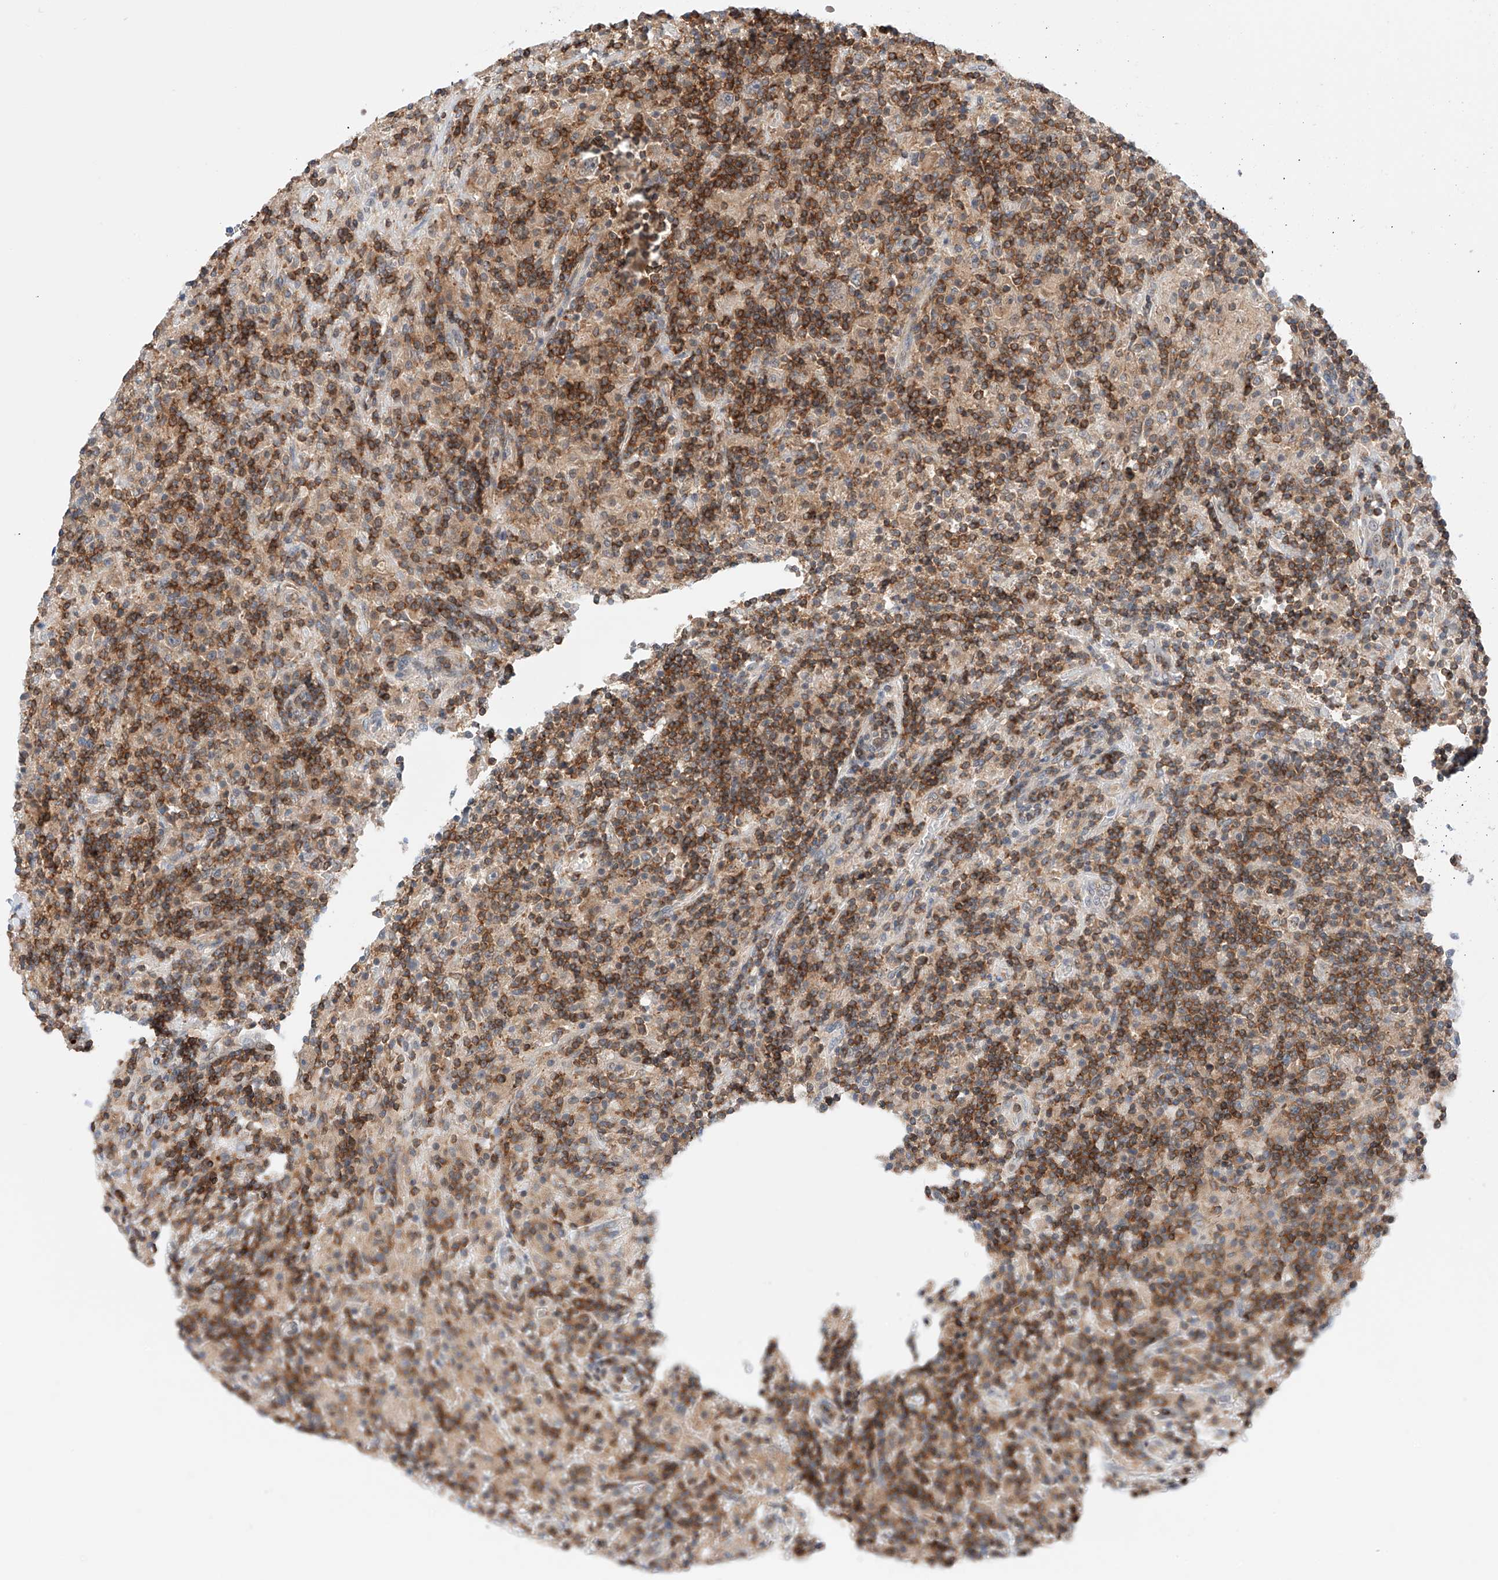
{"staining": {"intensity": "weak", "quantity": "25%-75%", "location": "cytoplasmic/membranous"}, "tissue": "lymphoma", "cell_type": "Tumor cells", "image_type": "cancer", "snomed": [{"axis": "morphology", "description": "Hodgkin's disease, NOS"}, {"axis": "topography", "description": "Lymph node"}], "caption": "Hodgkin's disease was stained to show a protein in brown. There is low levels of weak cytoplasmic/membranous expression in approximately 25%-75% of tumor cells.", "gene": "MFN2", "patient": {"sex": "male", "age": 70}}